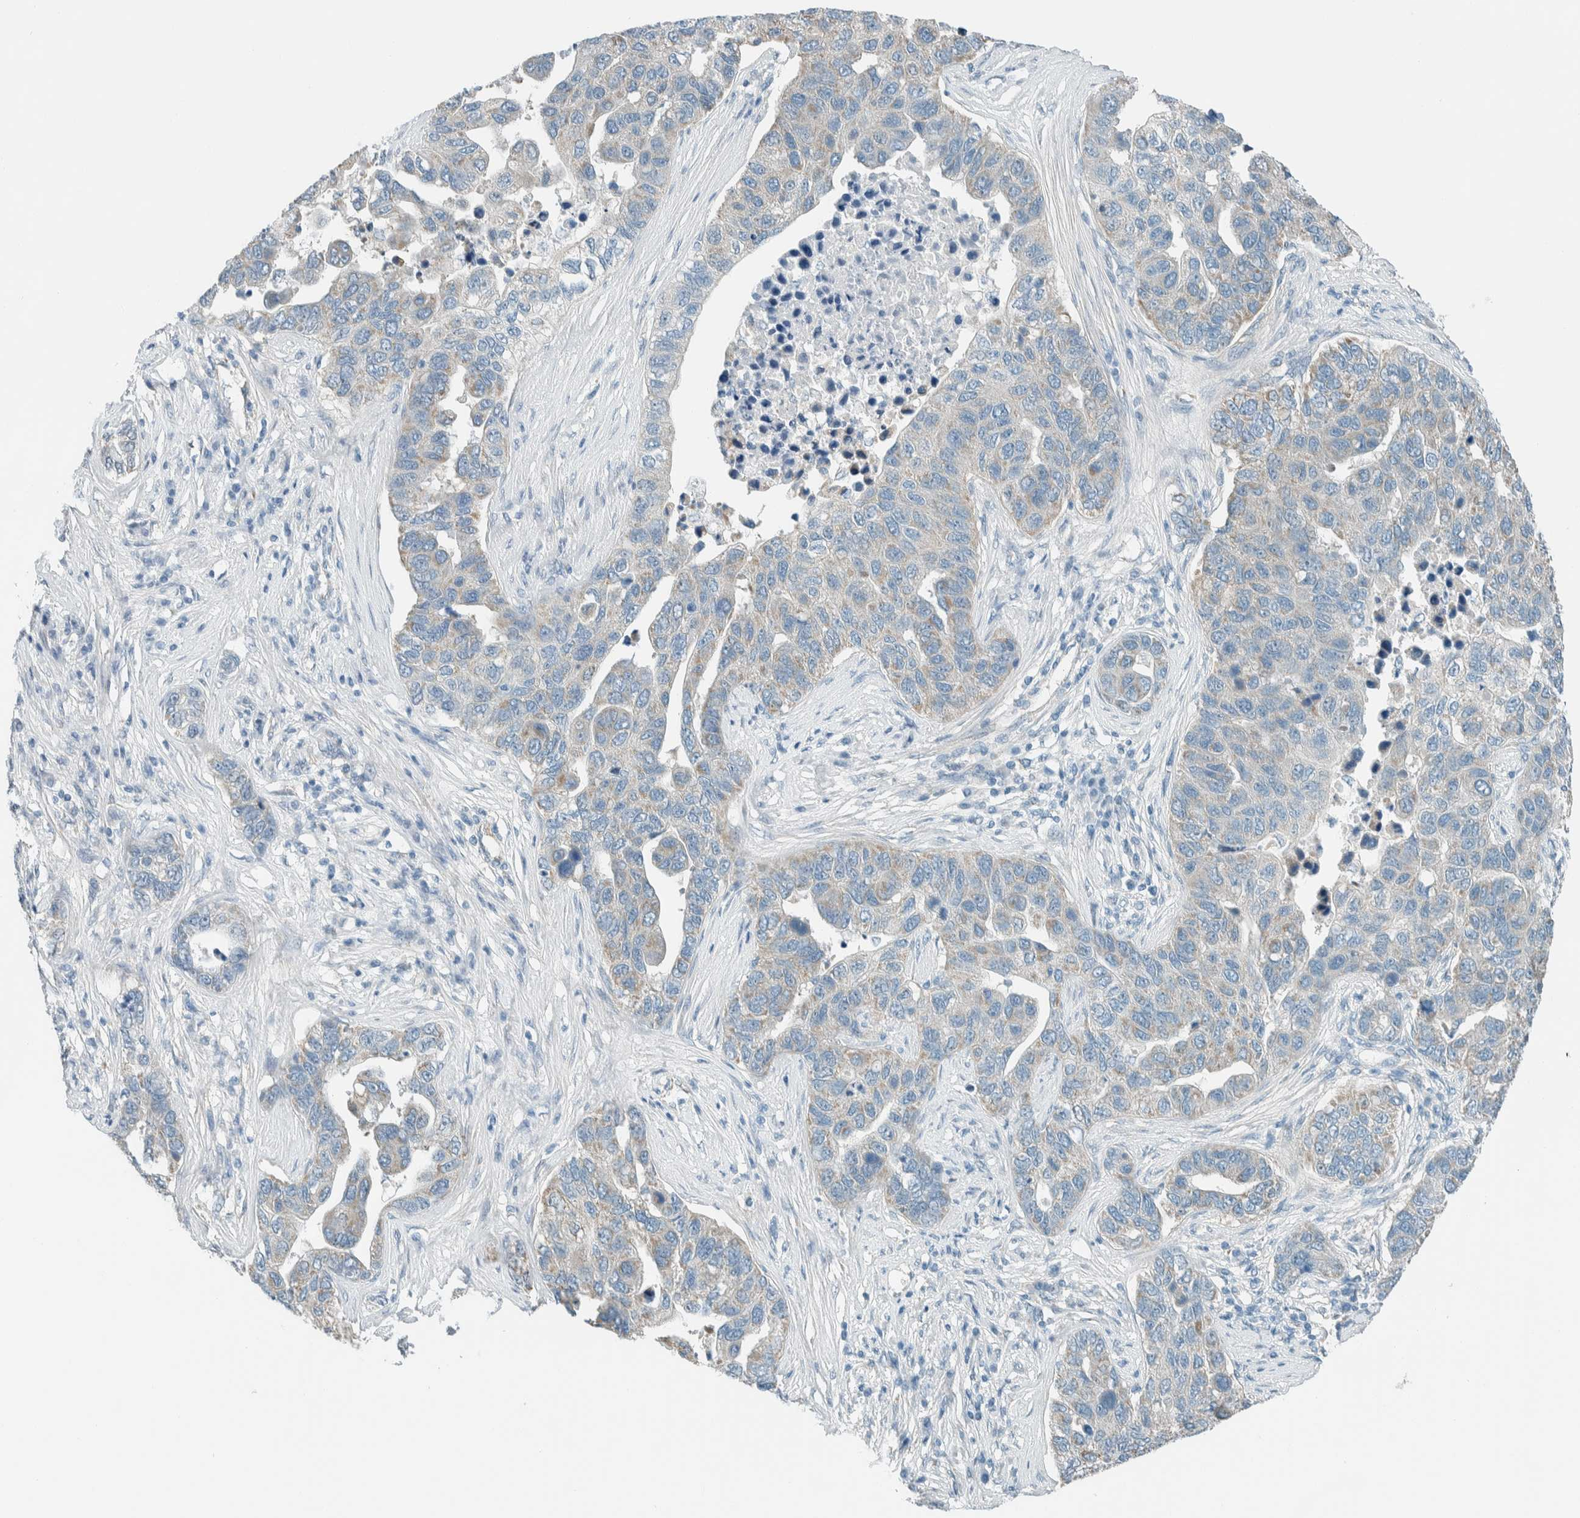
{"staining": {"intensity": "negative", "quantity": "none", "location": "none"}, "tissue": "pancreatic cancer", "cell_type": "Tumor cells", "image_type": "cancer", "snomed": [{"axis": "morphology", "description": "Adenocarcinoma, NOS"}, {"axis": "topography", "description": "Pancreas"}], "caption": "Immunohistochemistry (IHC) of human pancreatic cancer displays no positivity in tumor cells.", "gene": "ALDH7A1", "patient": {"sex": "female", "age": 61}}